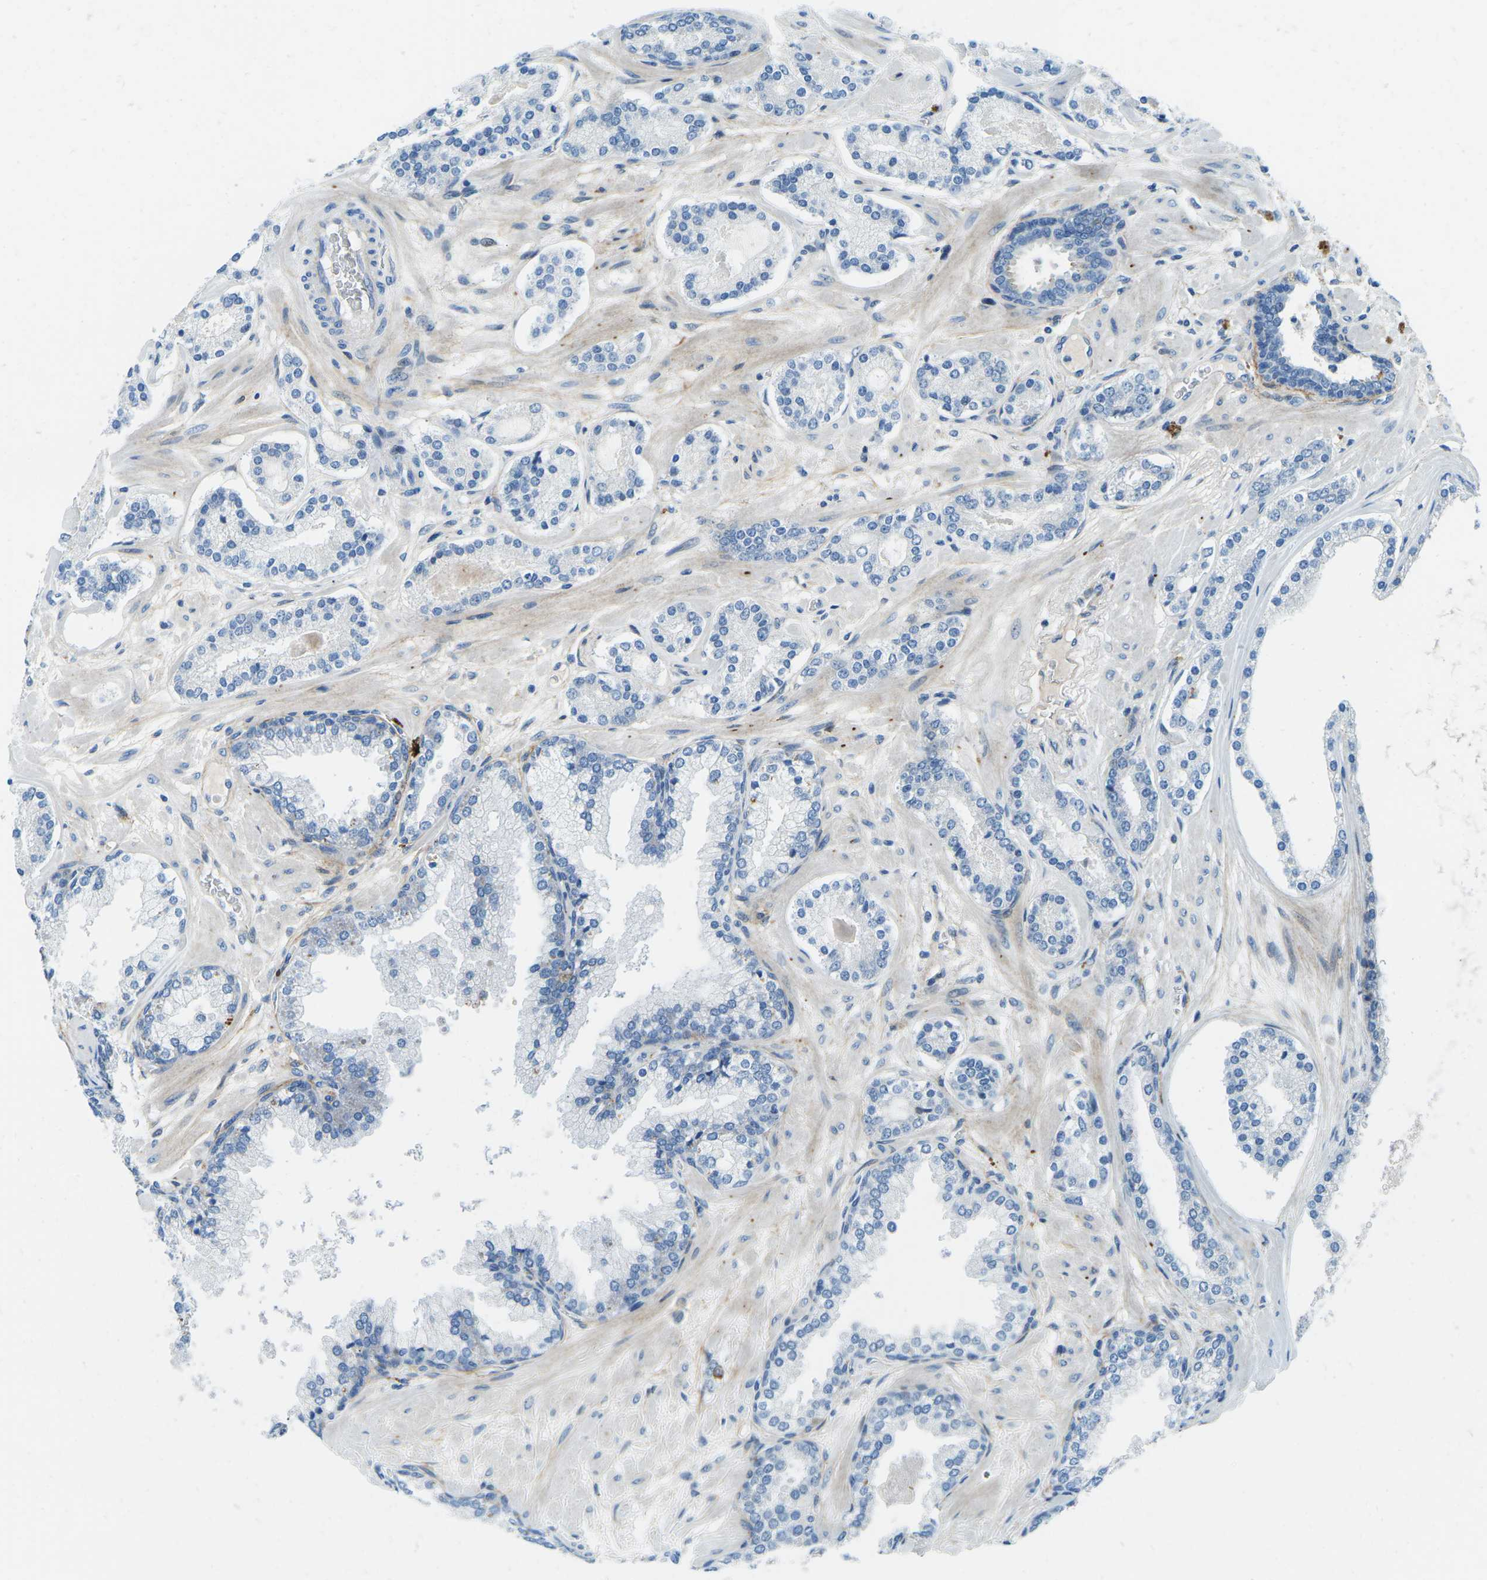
{"staining": {"intensity": "negative", "quantity": "none", "location": "none"}, "tissue": "prostate cancer", "cell_type": "Tumor cells", "image_type": "cancer", "snomed": [{"axis": "morphology", "description": "Adenocarcinoma, Low grade"}, {"axis": "topography", "description": "Prostate"}], "caption": "The immunohistochemistry (IHC) photomicrograph has no significant positivity in tumor cells of prostate cancer (adenocarcinoma (low-grade)) tissue.", "gene": "CFB", "patient": {"sex": "male", "age": 63}}